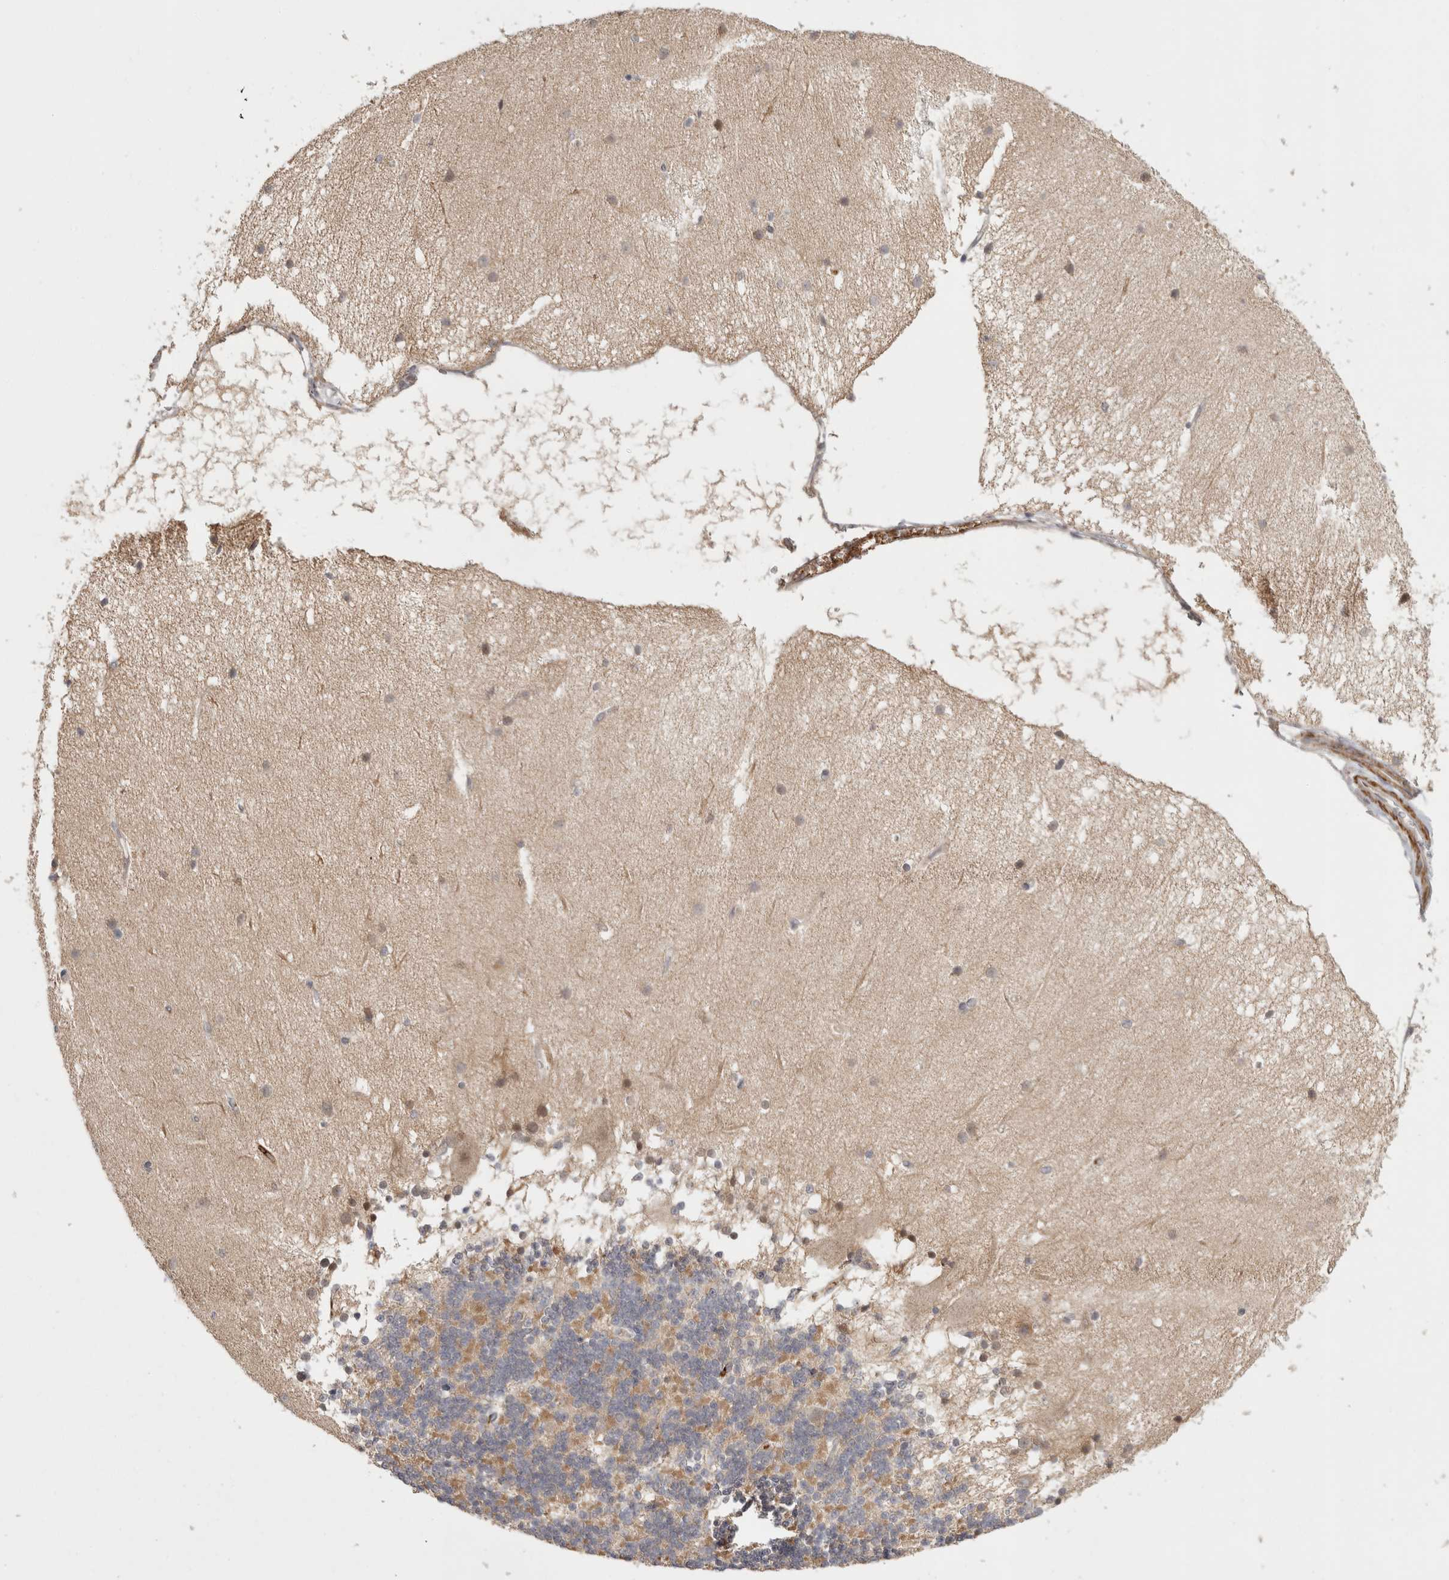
{"staining": {"intensity": "moderate", "quantity": "<25%", "location": "cytoplasmic/membranous"}, "tissue": "cerebellum", "cell_type": "Cells in granular layer", "image_type": "normal", "snomed": [{"axis": "morphology", "description": "Normal tissue, NOS"}, {"axis": "topography", "description": "Cerebellum"}], "caption": "Brown immunohistochemical staining in unremarkable human cerebellum shows moderate cytoplasmic/membranous positivity in about <25% of cells in granular layer. The staining was performed using DAB to visualize the protein expression in brown, while the nuclei were stained in blue with hematoxylin (Magnification: 20x).", "gene": "ZNF318", "patient": {"sex": "female", "age": 54}}